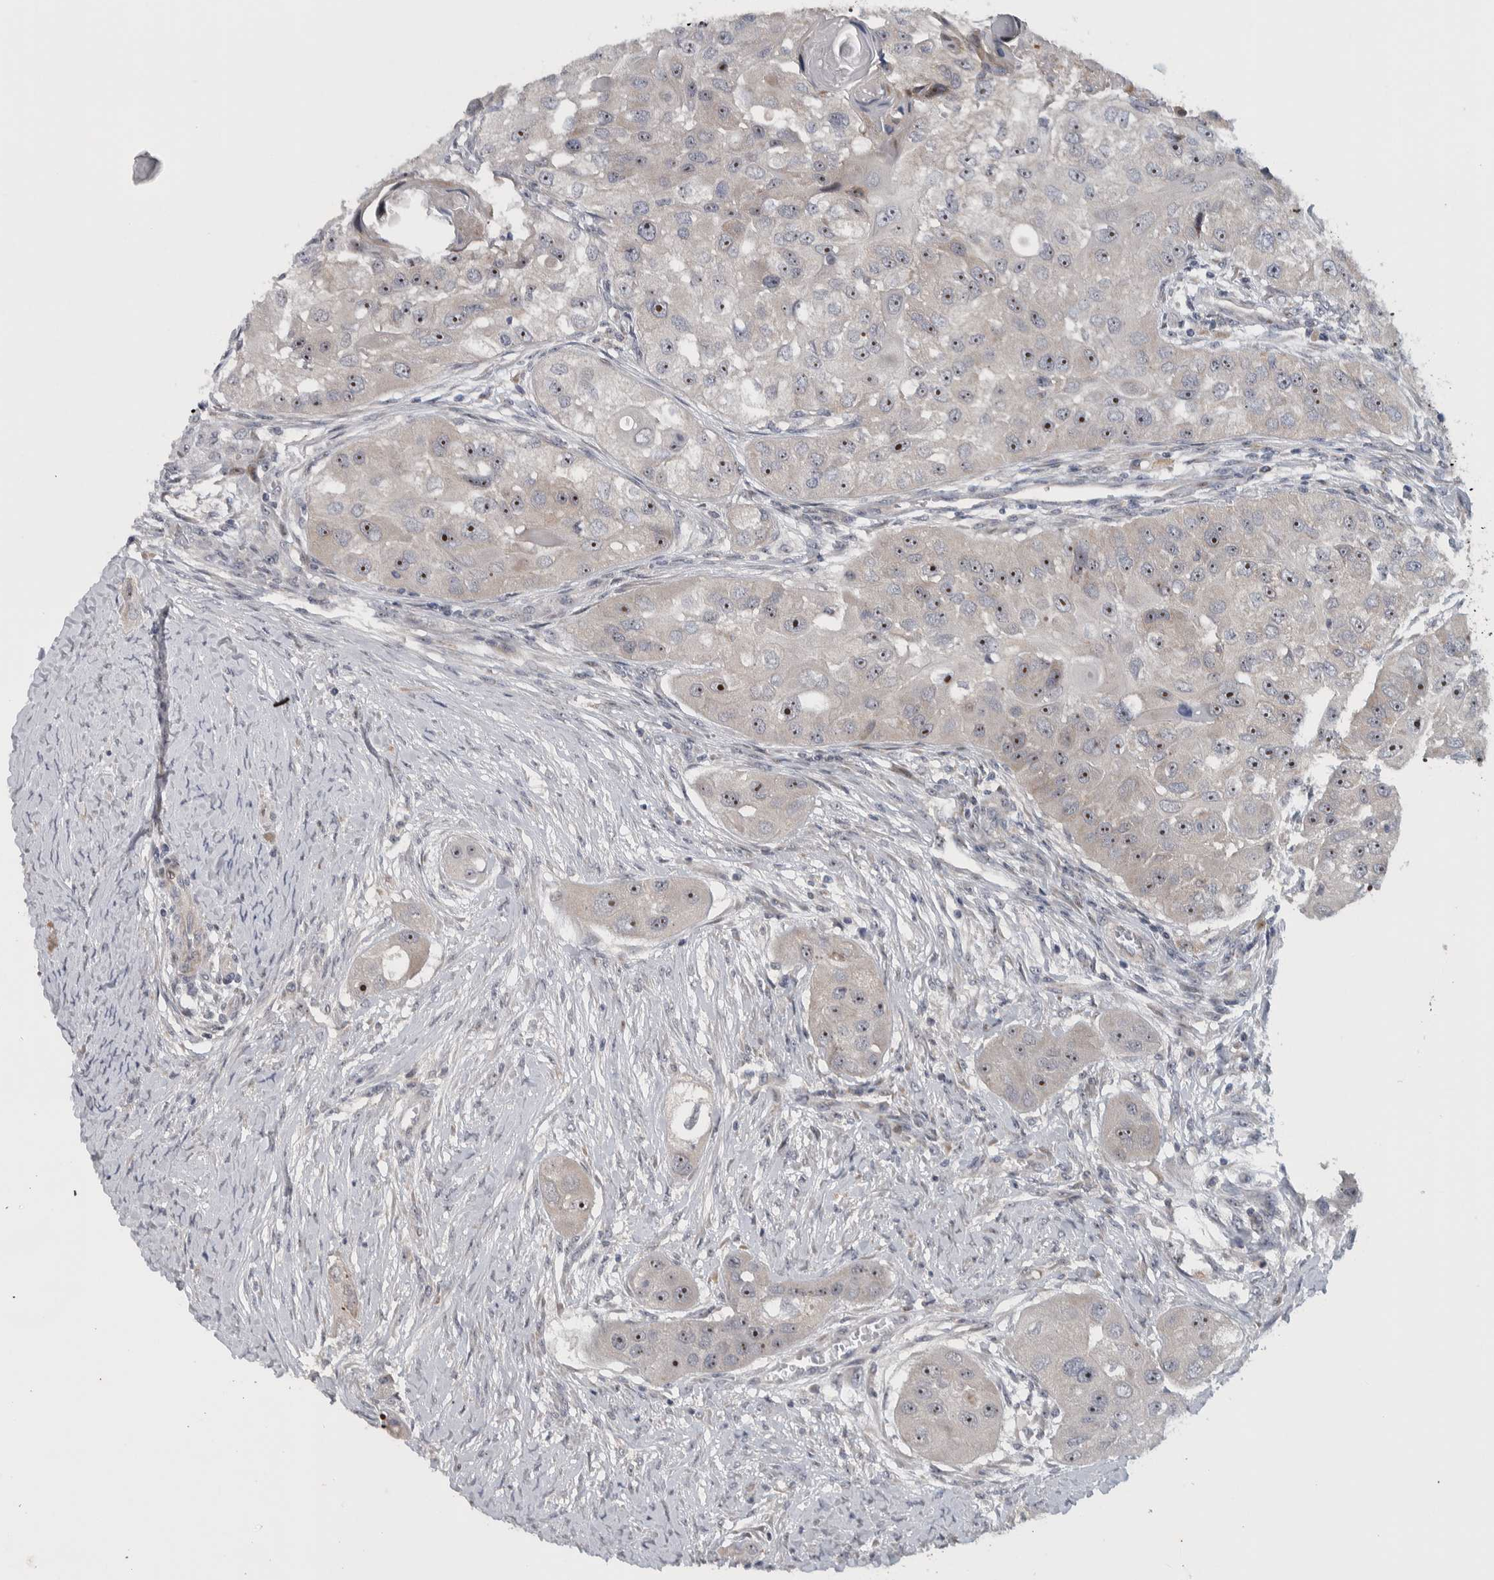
{"staining": {"intensity": "strong", "quantity": ">75%", "location": "nuclear"}, "tissue": "head and neck cancer", "cell_type": "Tumor cells", "image_type": "cancer", "snomed": [{"axis": "morphology", "description": "Normal tissue, NOS"}, {"axis": "morphology", "description": "Squamous cell carcinoma, NOS"}, {"axis": "topography", "description": "Skeletal muscle"}, {"axis": "topography", "description": "Head-Neck"}], "caption": "Protein analysis of squamous cell carcinoma (head and neck) tissue demonstrates strong nuclear expression in about >75% of tumor cells.", "gene": "PRRG4", "patient": {"sex": "male", "age": 51}}